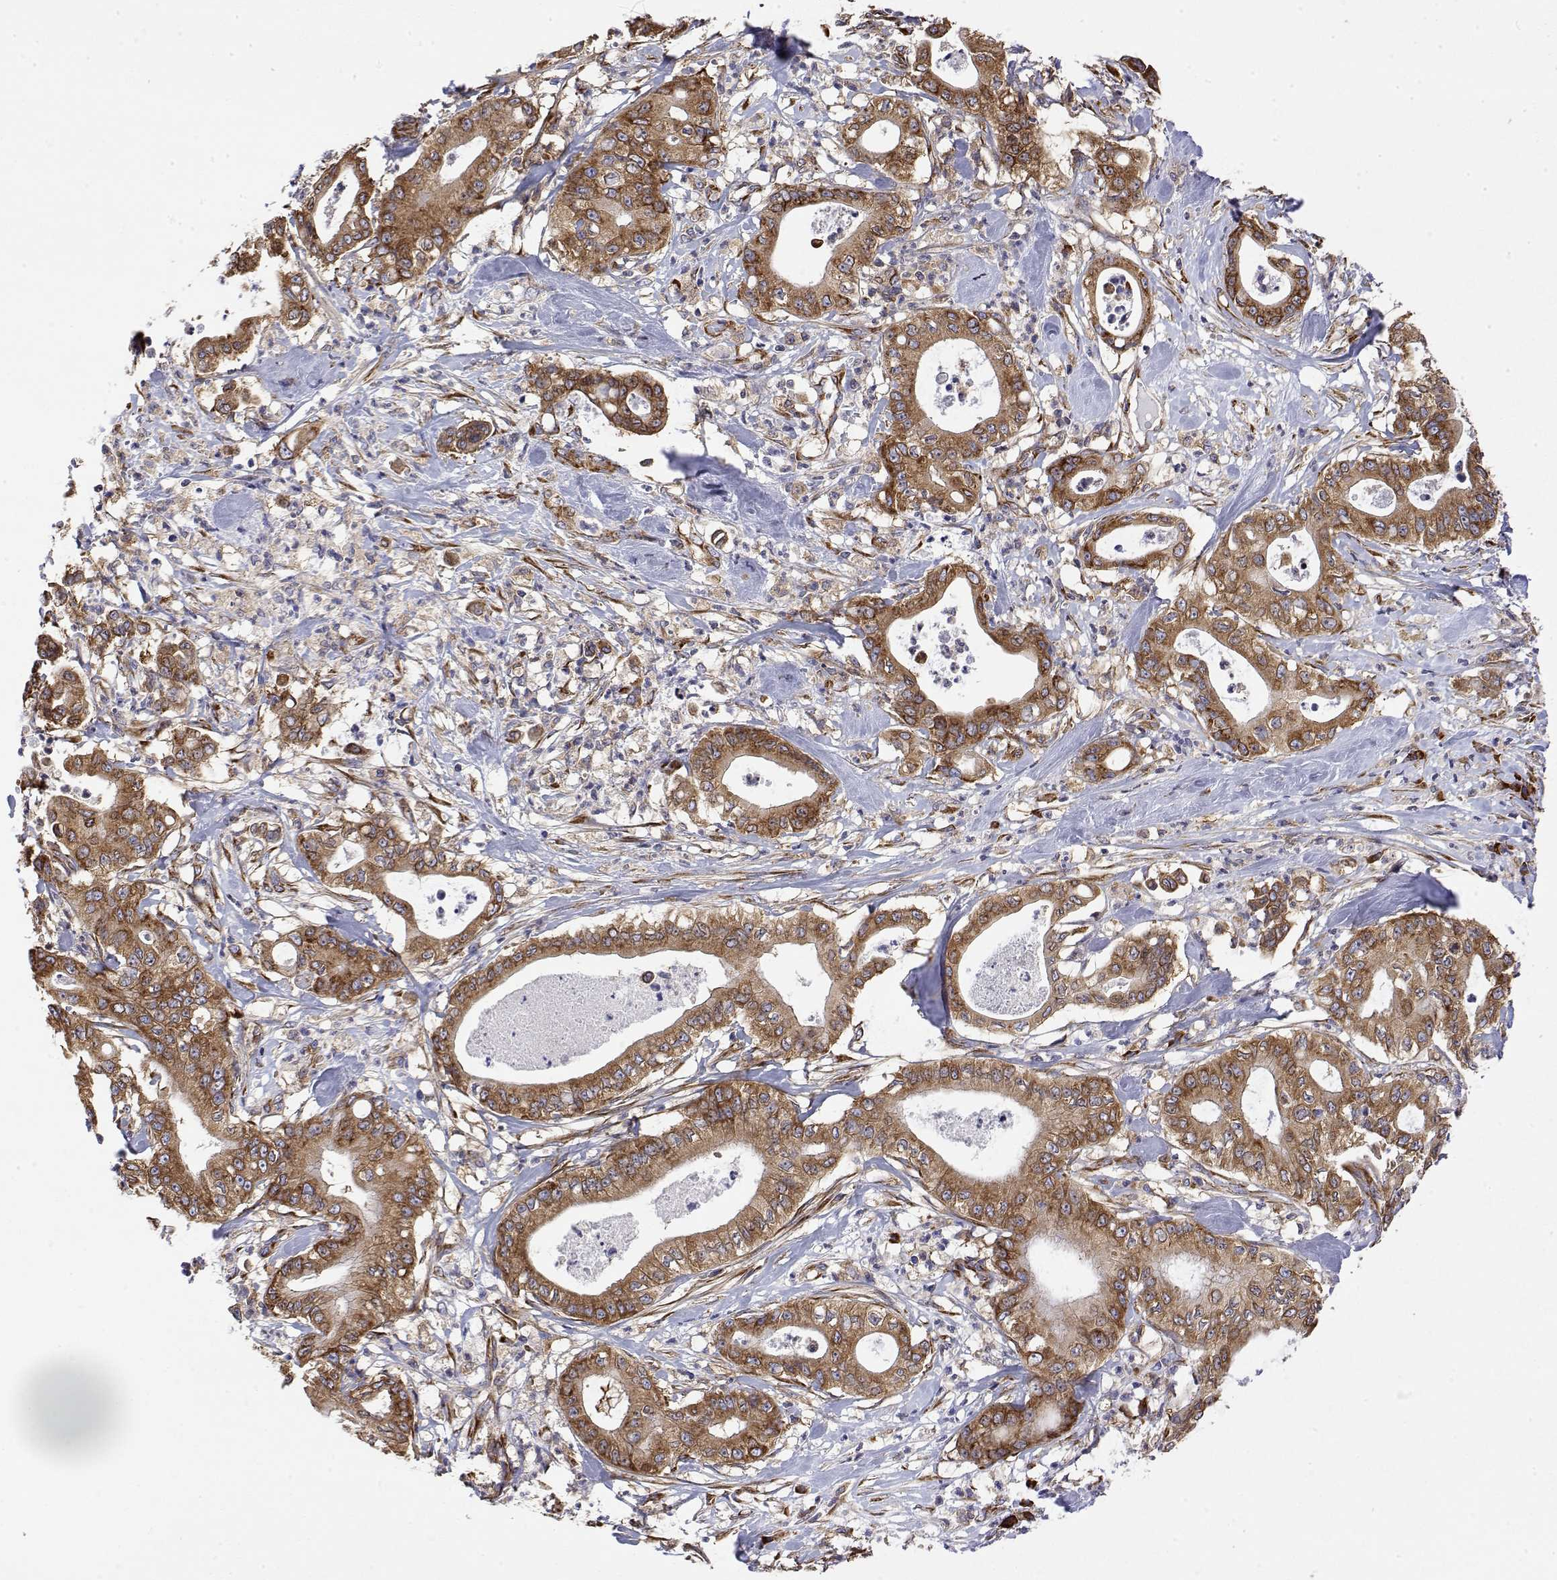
{"staining": {"intensity": "moderate", "quantity": ">75%", "location": "cytoplasmic/membranous"}, "tissue": "pancreatic cancer", "cell_type": "Tumor cells", "image_type": "cancer", "snomed": [{"axis": "morphology", "description": "Adenocarcinoma, NOS"}, {"axis": "topography", "description": "Pancreas"}], "caption": "Human pancreatic adenocarcinoma stained with a protein marker exhibits moderate staining in tumor cells.", "gene": "EEF1G", "patient": {"sex": "male", "age": 71}}